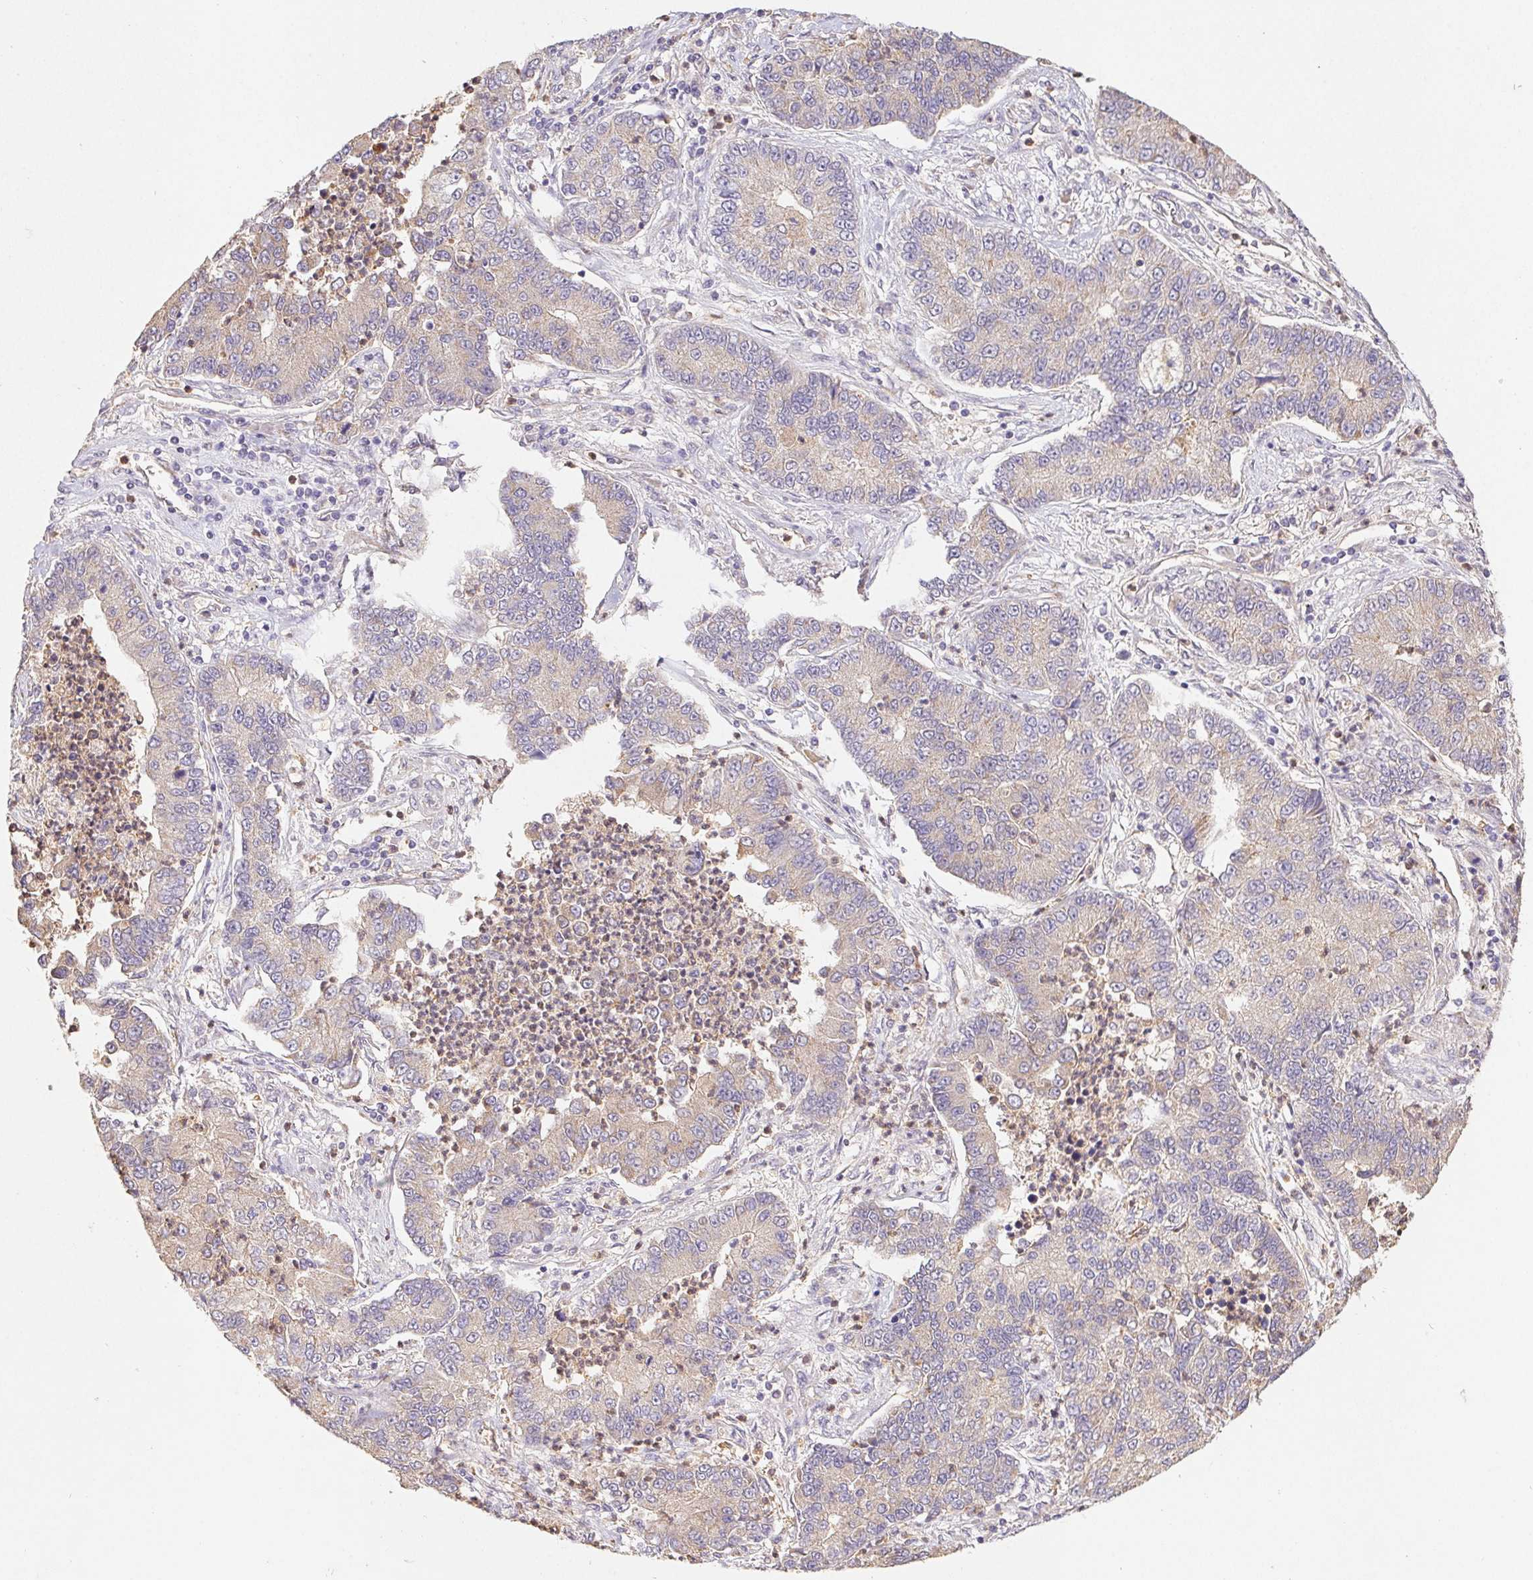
{"staining": {"intensity": "weak", "quantity": "<25%", "location": "cytoplasmic/membranous"}, "tissue": "lung cancer", "cell_type": "Tumor cells", "image_type": "cancer", "snomed": [{"axis": "morphology", "description": "Adenocarcinoma, NOS"}, {"axis": "topography", "description": "Lung"}], "caption": "Immunohistochemistry image of human lung adenocarcinoma stained for a protein (brown), which demonstrates no expression in tumor cells. (DAB immunohistochemistry (IHC) with hematoxylin counter stain).", "gene": "RAB11A", "patient": {"sex": "female", "age": 57}}